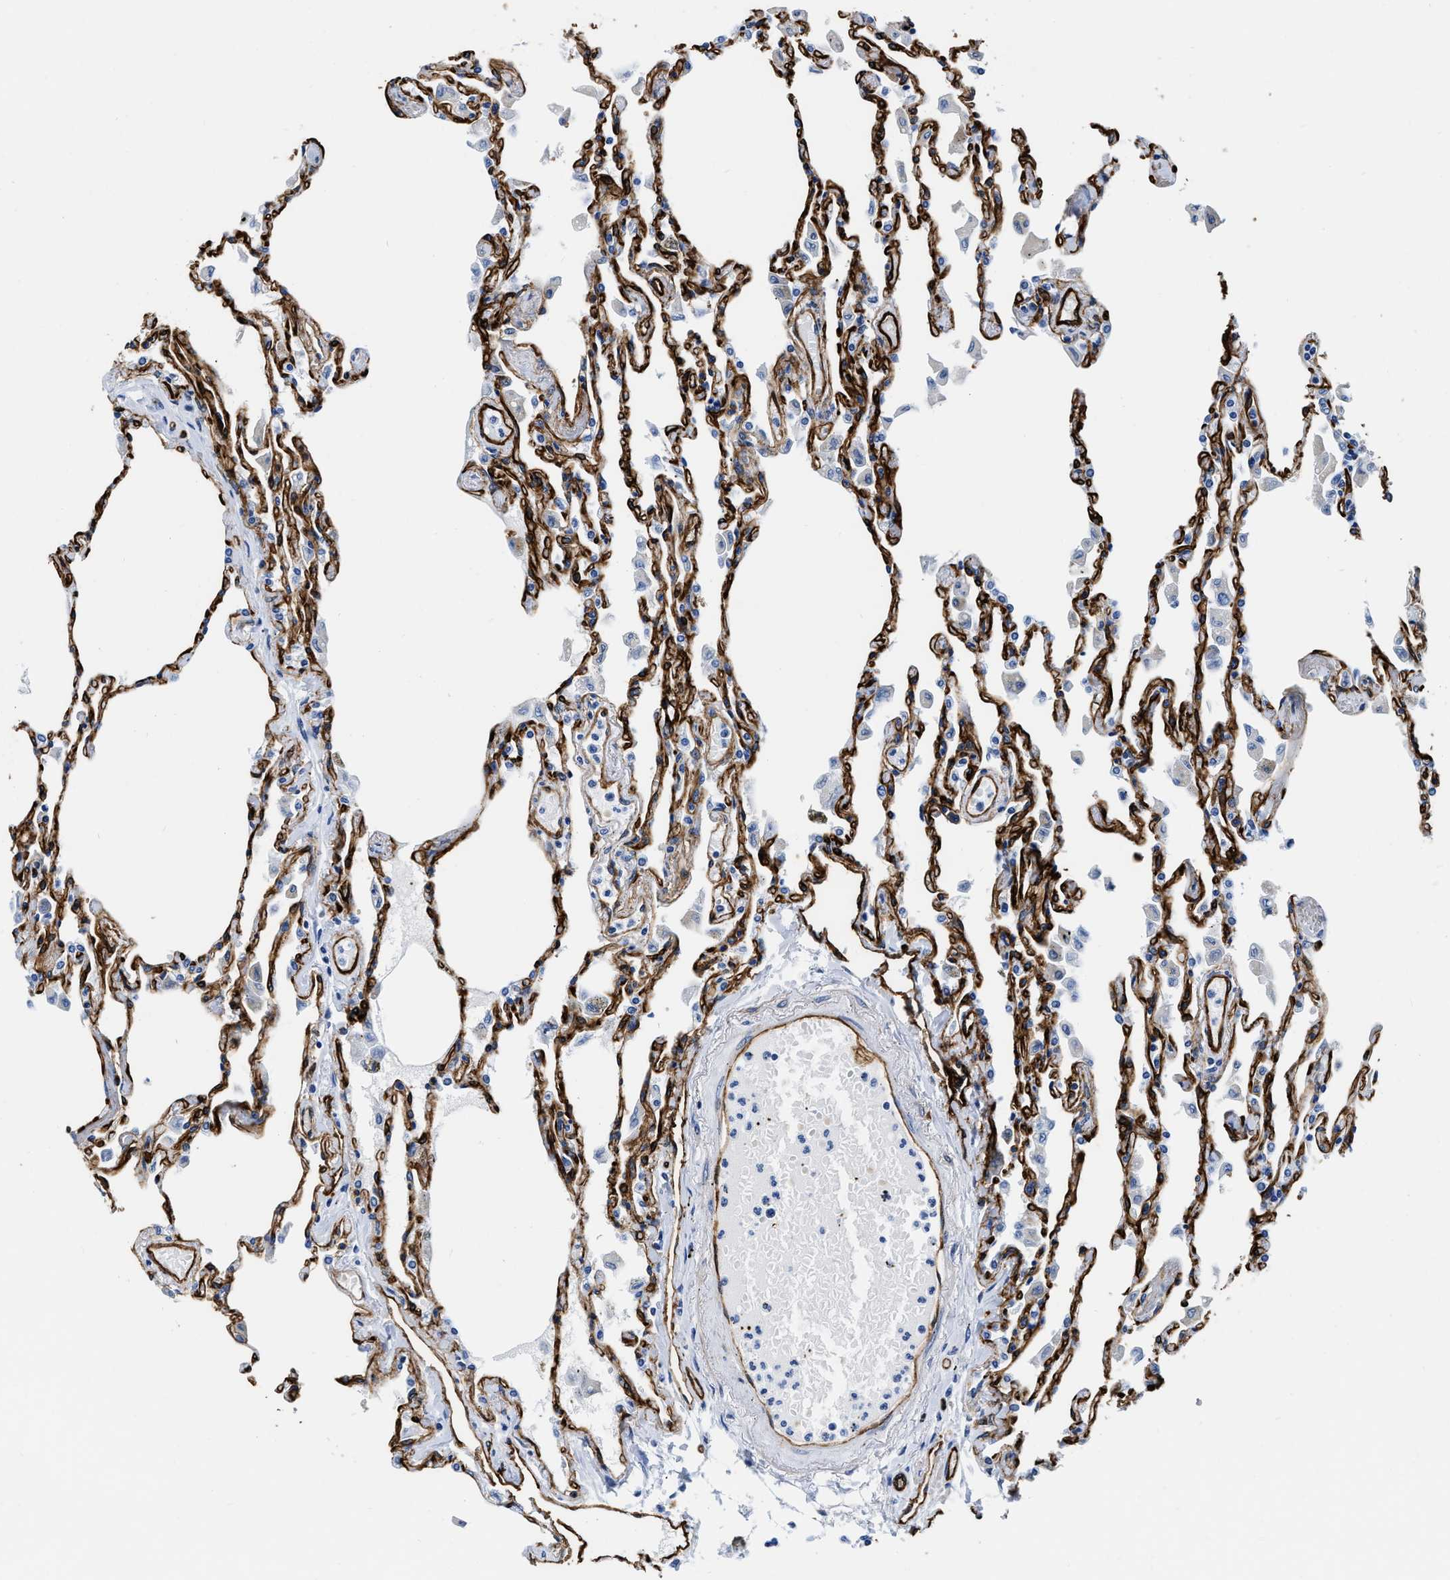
{"staining": {"intensity": "moderate", "quantity": "25%-75%", "location": "cytoplasmic/membranous"}, "tissue": "lung", "cell_type": "Alveolar cells", "image_type": "normal", "snomed": [{"axis": "morphology", "description": "Normal tissue, NOS"}, {"axis": "topography", "description": "Bronchus"}, {"axis": "topography", "description": "Lung"}], "caption": "DAB (3,3'-diaminobenzidine) immunohistochemical staining of unremarkable human lung demonstrates moderate cytoplasmic/membranous protein expression in about 25%-75% of alveolar cells.", "gene": "TVP23B", "patient": {"sex": "female", "age": 49}}